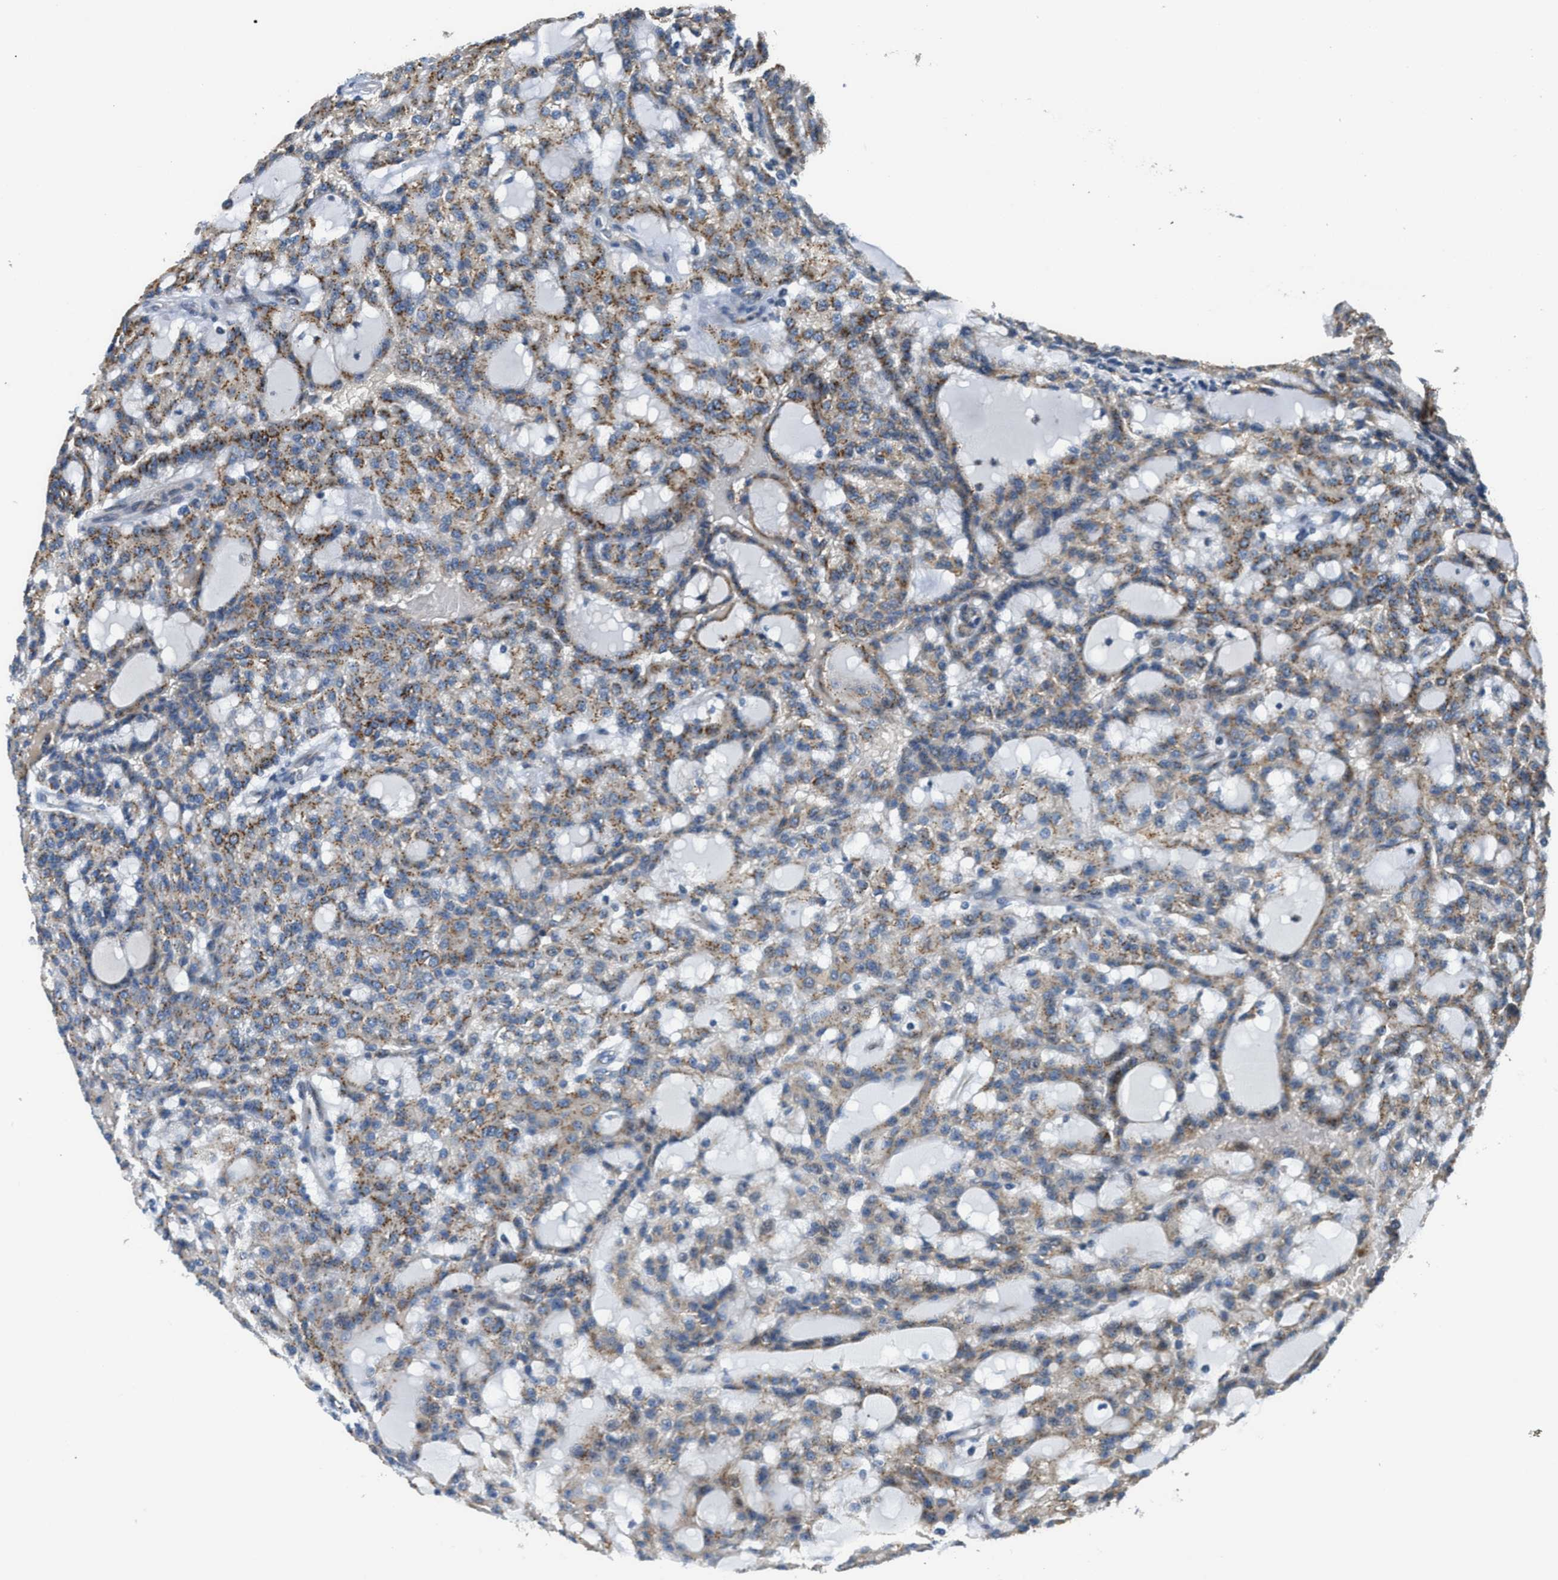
{"staining": {"intensity": "moderate", "quantity": ">75%", "location": "cytoplasmic/membranous"}, "tissue": "renal cancer", "cell_type": "Tumor cells", "image_type": "cancer", "snomed": [{"axis": "morphology", "description": "Adenocarcinoma, NOS"}, {"axis": "topography", "description": "Kidney"}], "caption": "Immunohistochemistry (IHC) photomicrograph of human adenocarcinoma (renal) stained for a protein (brown), which reveals medium levels of moderate cytoplasmic/membranous positivity in about >75% of tumor cells.", "gene": "FUT8", "patient": {"sex": "male", "age": 63}}